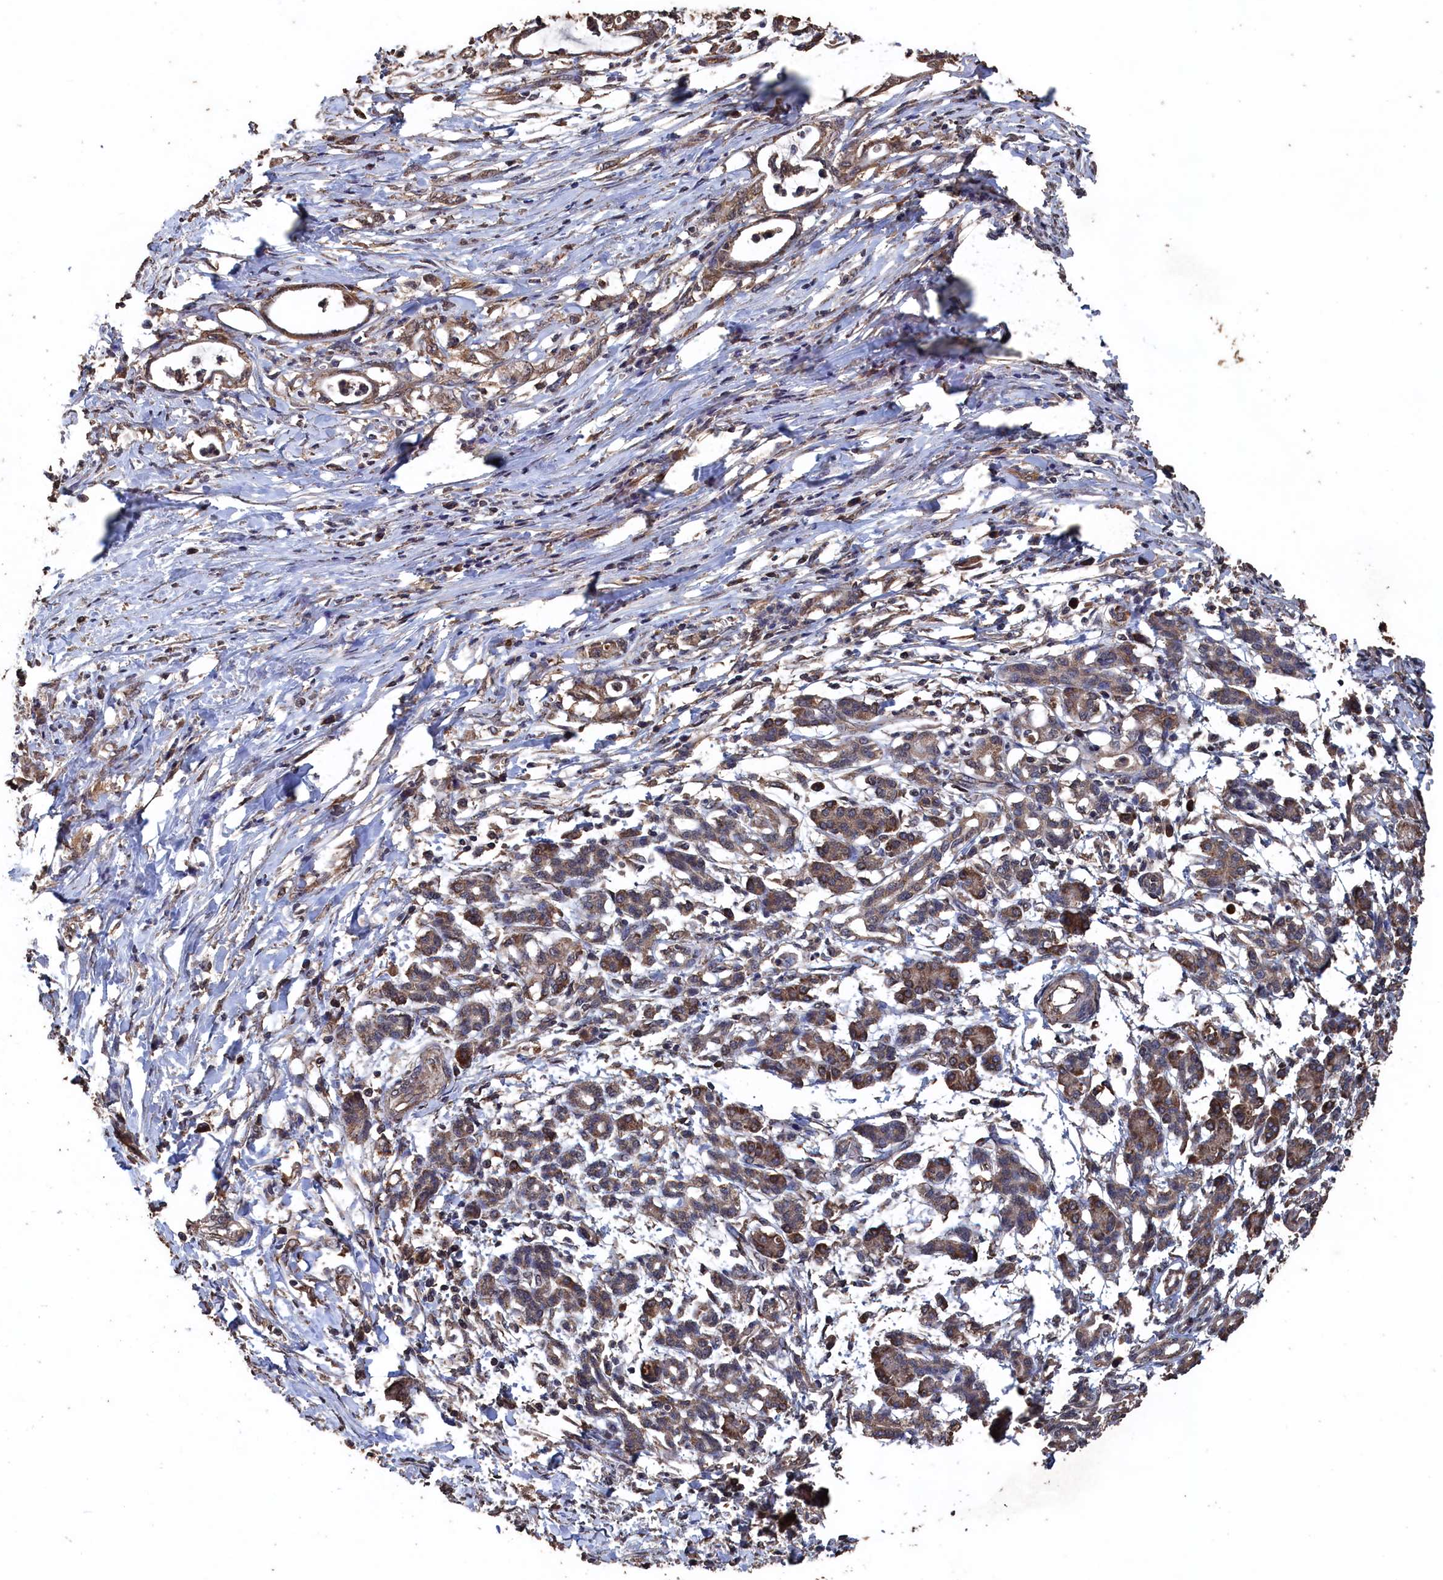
{"staining": {"intensity": "moderate", "quantity": ">75%", "location": "cytoplasmic/membranous"}, "tissue": "pancreatic cancer", "cell_type": "Tumor cells", "image_type": "cancer", "snomed": [{"axis": "morphology", "description": "Adenocarcinoma, NOS"}, {"axis": "topography", "description": "Pancreas"}], "caption": "Adenocarcinoma (pancreatic) stained with a brown dye demonstrates moderate cytoplasmic/membranous positive positivity in approximately >75% of tumor cells.", "gene": "SNX33", "patient": {"sex": "female", "age": 55}}